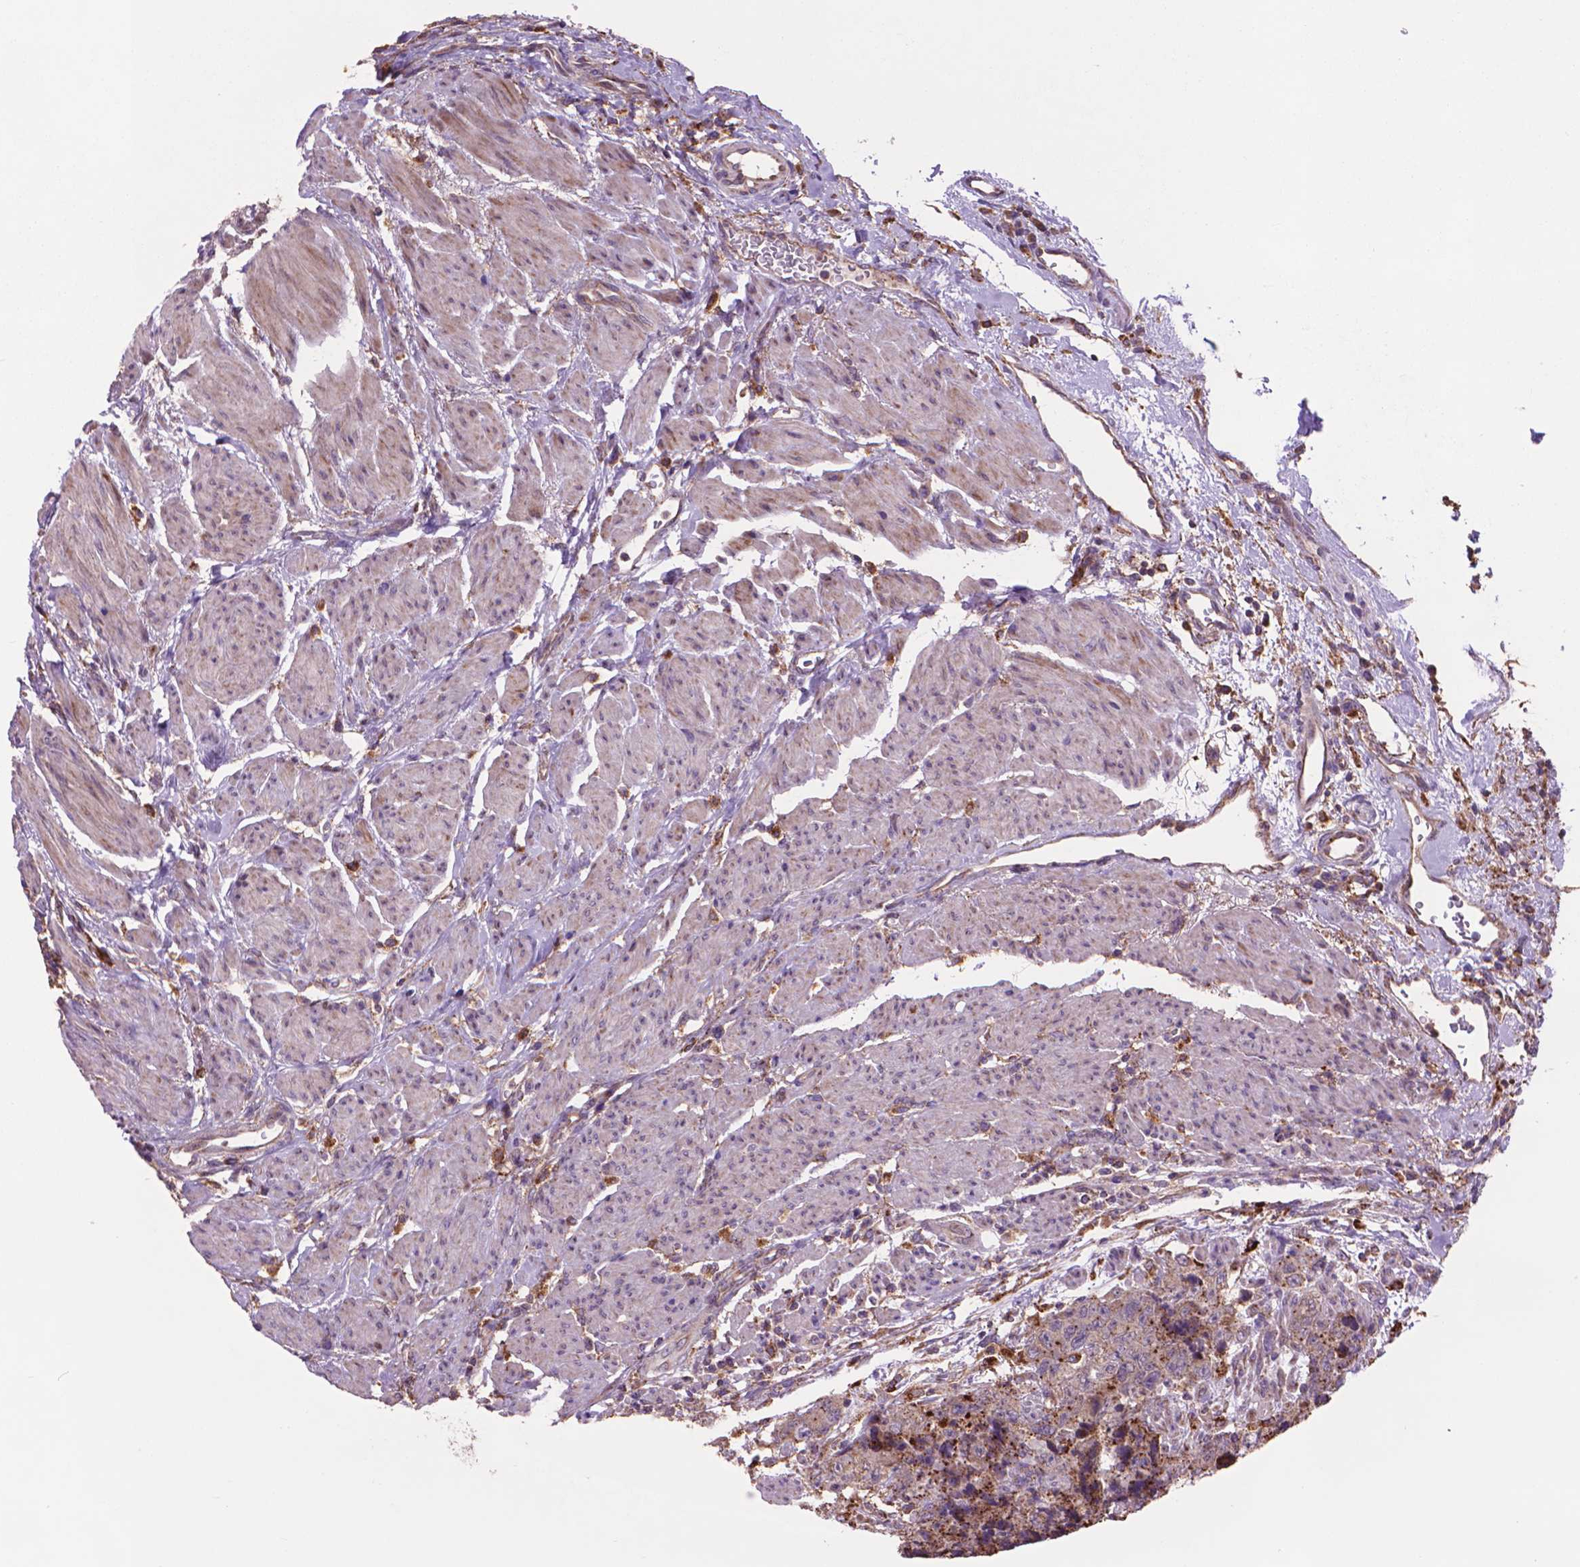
{"staining": {"intensity": "strong", "quantity": "25%-75%", "location": "cytoplasmic/membranous"}, "tissue": "urothelial cancer", "cell_type": "Tumor cells", "image_type": "cancer", "snomed": [{"axis": "morphology", "description": "Urothelial carcinoma, High grade"}, {"axis": "topography", "description": "Urinary bladder"}], "caption": "This micrograph shows immunohistochemistry staining of urothelial cancer, with high strong cytoplasmic/membranous positivity in approximately 25%-75% of tumor cells.", "gene": "GLB1", "patient": {"sex": "female", "age": 78}}